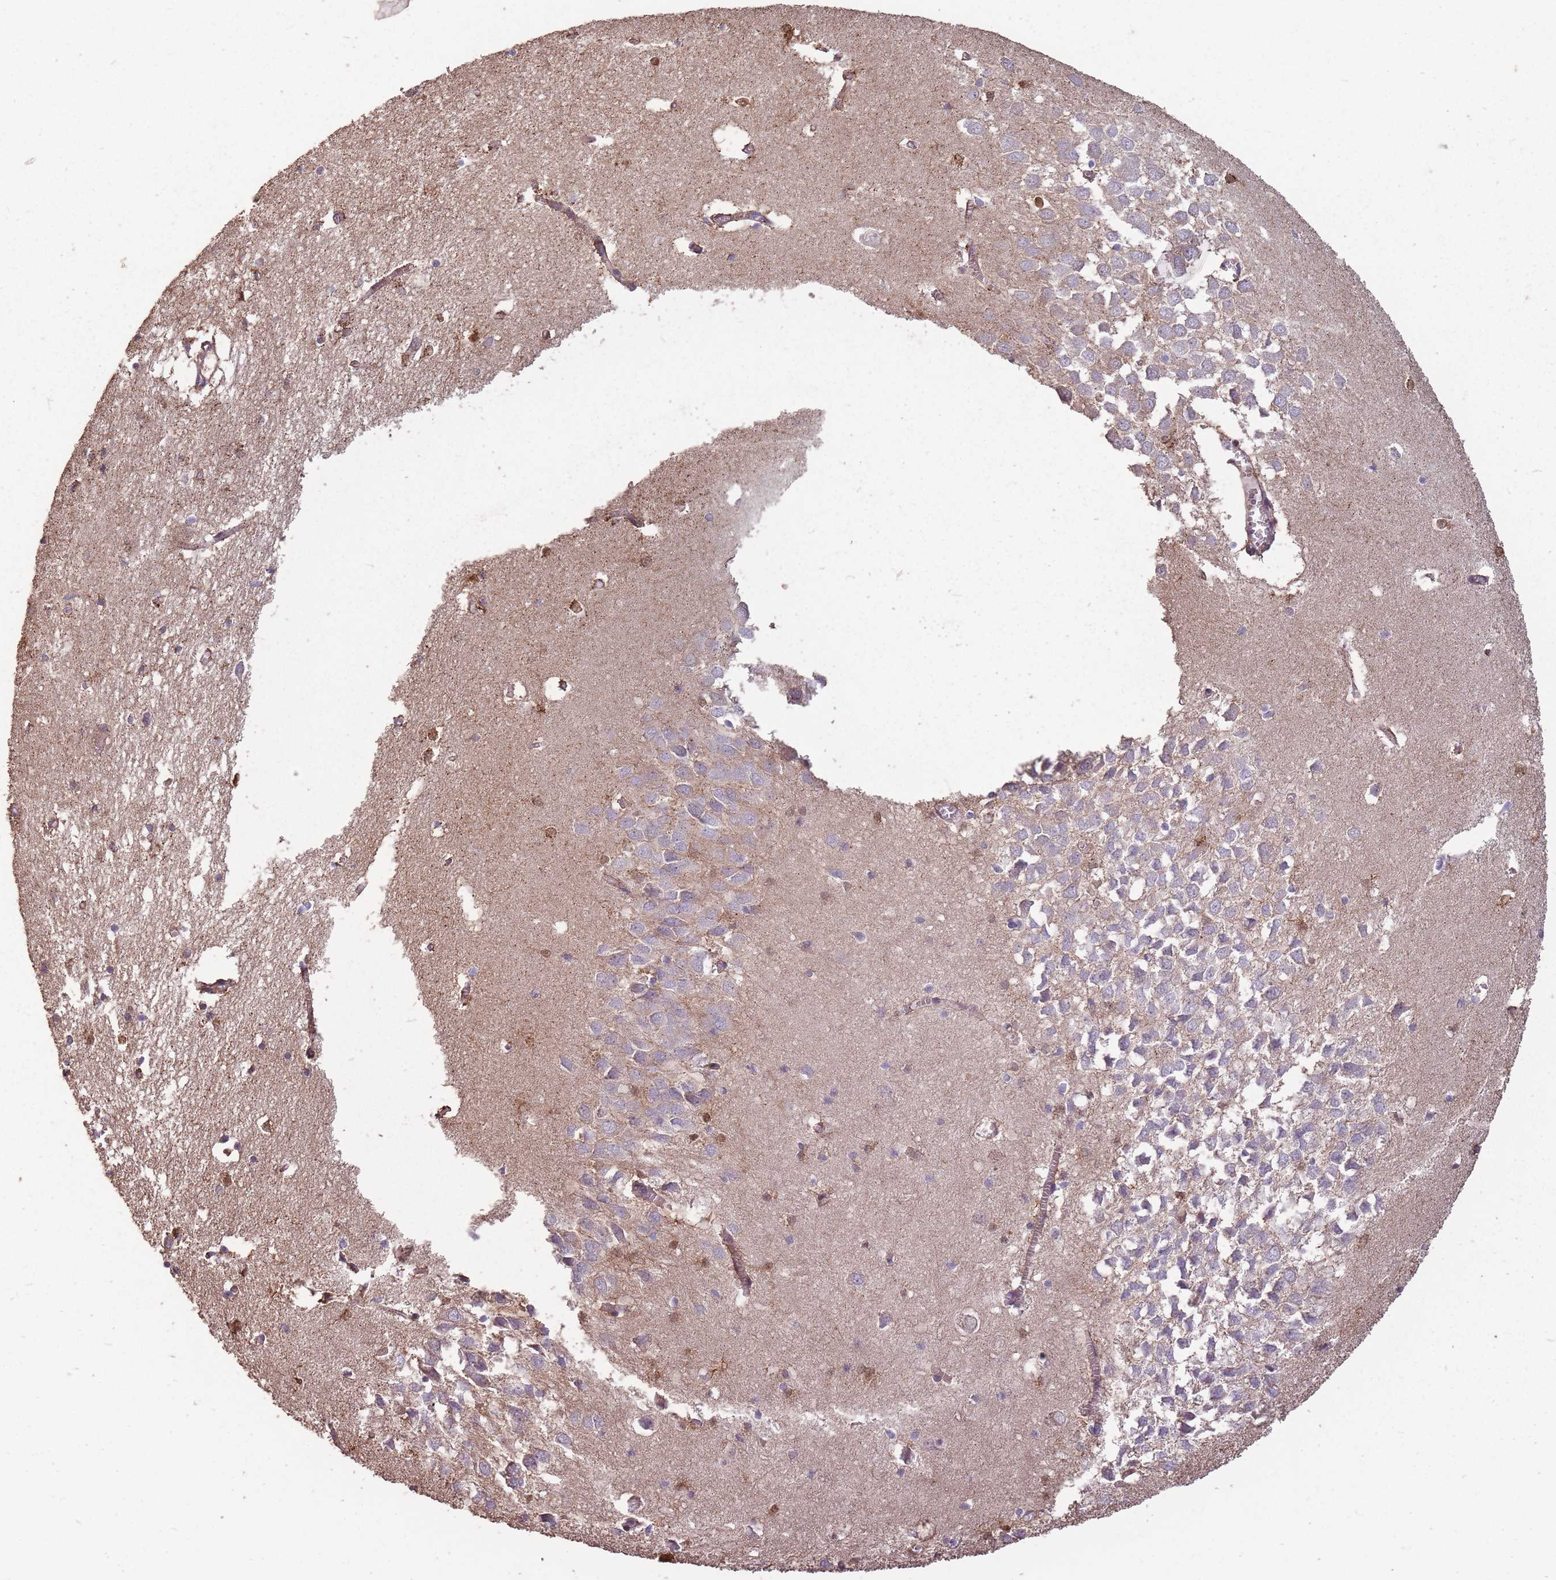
{"staining": {"intensity": "moderate", "quantity": "<25%", "location": "cytoplasmic/membranous,nuclear"}, "tissue": "hippocampus", "cell_type": "Glial cells", "image_type": "normal", "snomed": [{"axis": "morphology", "description": "Normal tissue, NOS"}, {"axis": "topography", "description": "Hippocampus"}], "caption": "This micrograph demonstrates immunohistochemistry (IHC) staining of normal human hippocampus, with low moderate cytoplasmic/membranous,nuclear expression in about <25% of glial cells.", "gene": "CNOT8", "patient": {"sex": "male", "age": 70}}